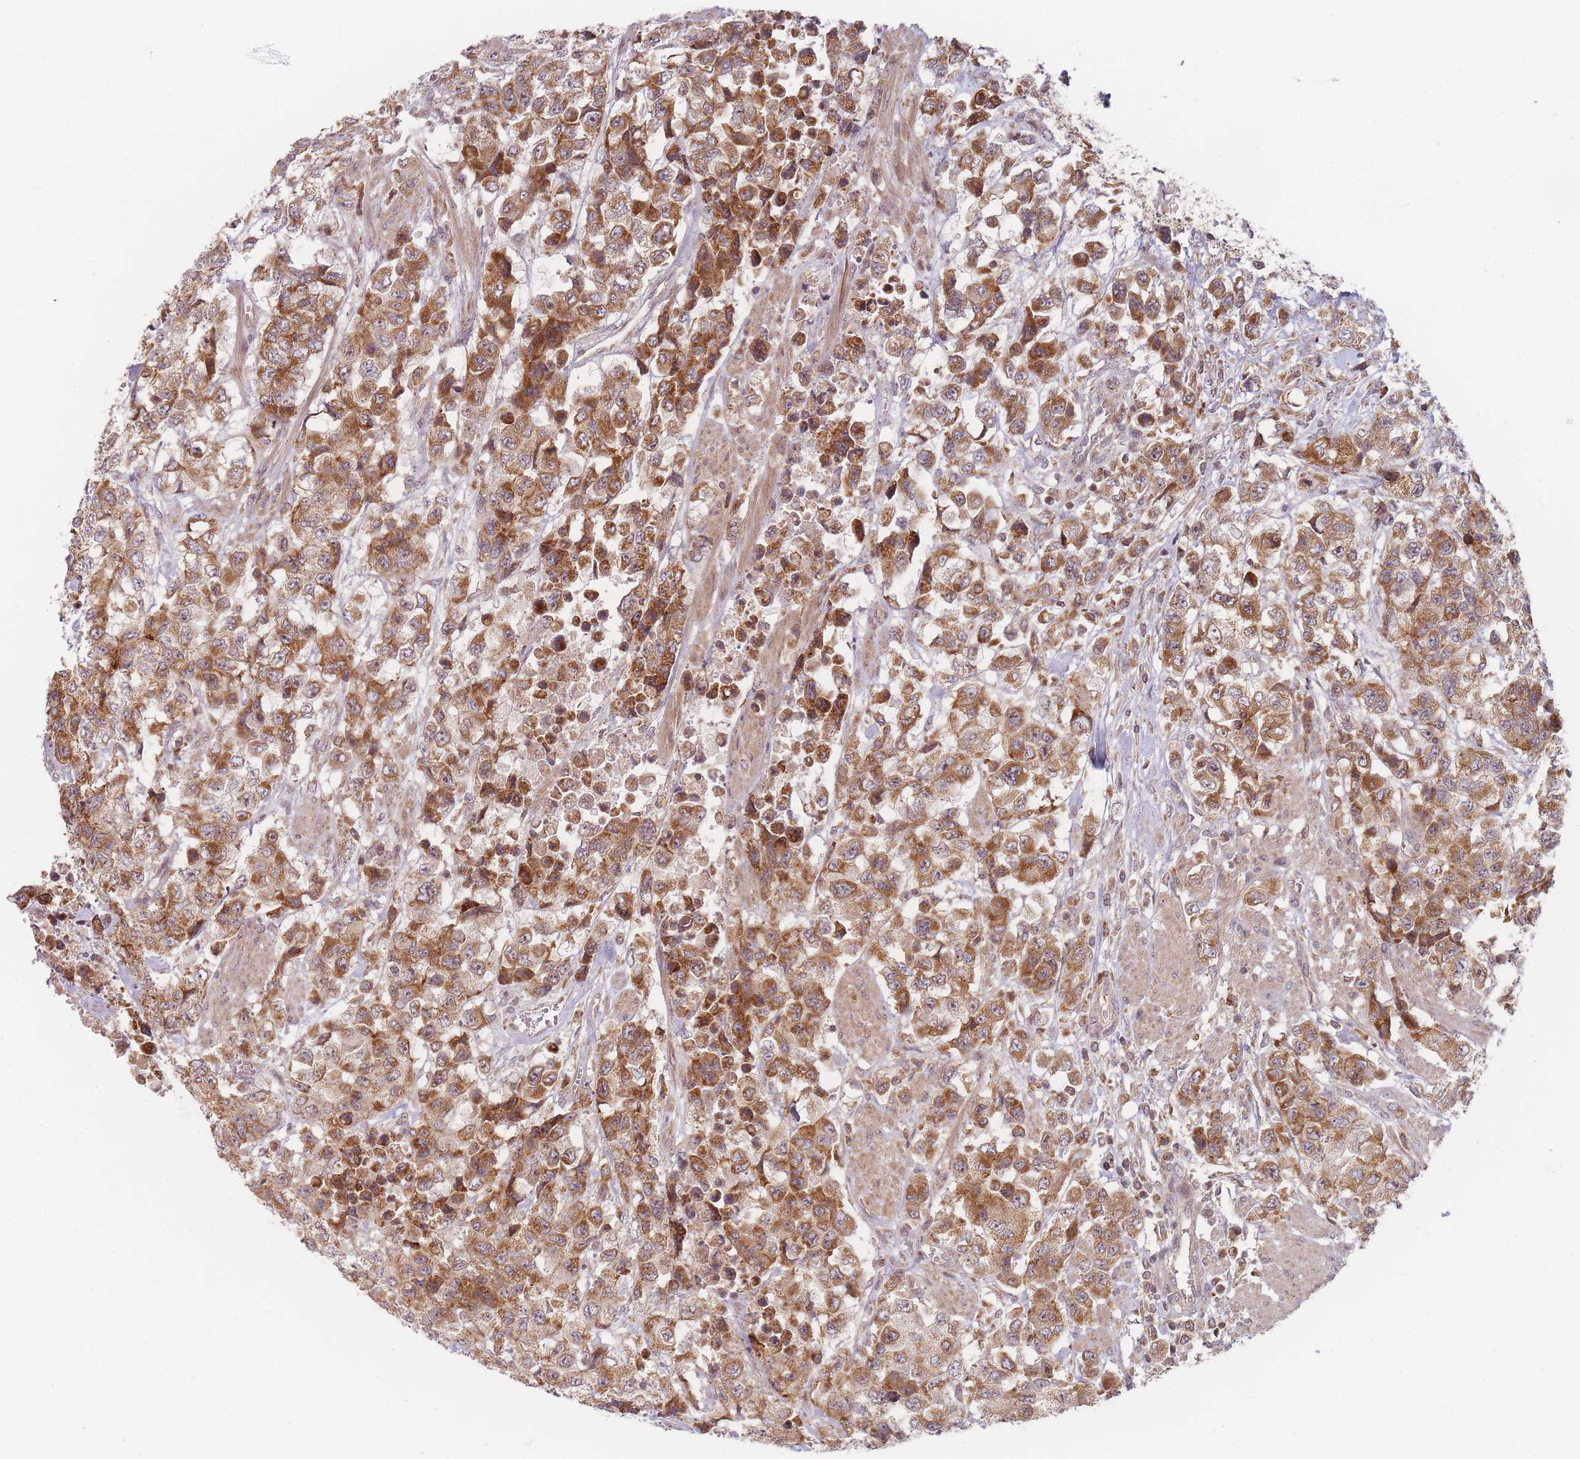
{"staining": {"intensity": "moderate", "quantity": ">75%", "location": "cytoplasmic/membranous"}, "tissue": "urothelial cancer", "cell_type": "Tumor cells", "image_type": "cancer", "snomed": [{"axis": "morphology", "description": "Urothelial carcinoma, High grade"}, {"axis": "topography", "description": "Urinary bladder"}], "caption": "Moderate cytoplasmic/membranous expression for a protein is appreciated in approximately >75% of tumor cells of high-grade urothelial carcinoma using IHC.", "gene": "RADX", "patient": {"sex": "female", "age": 78}}